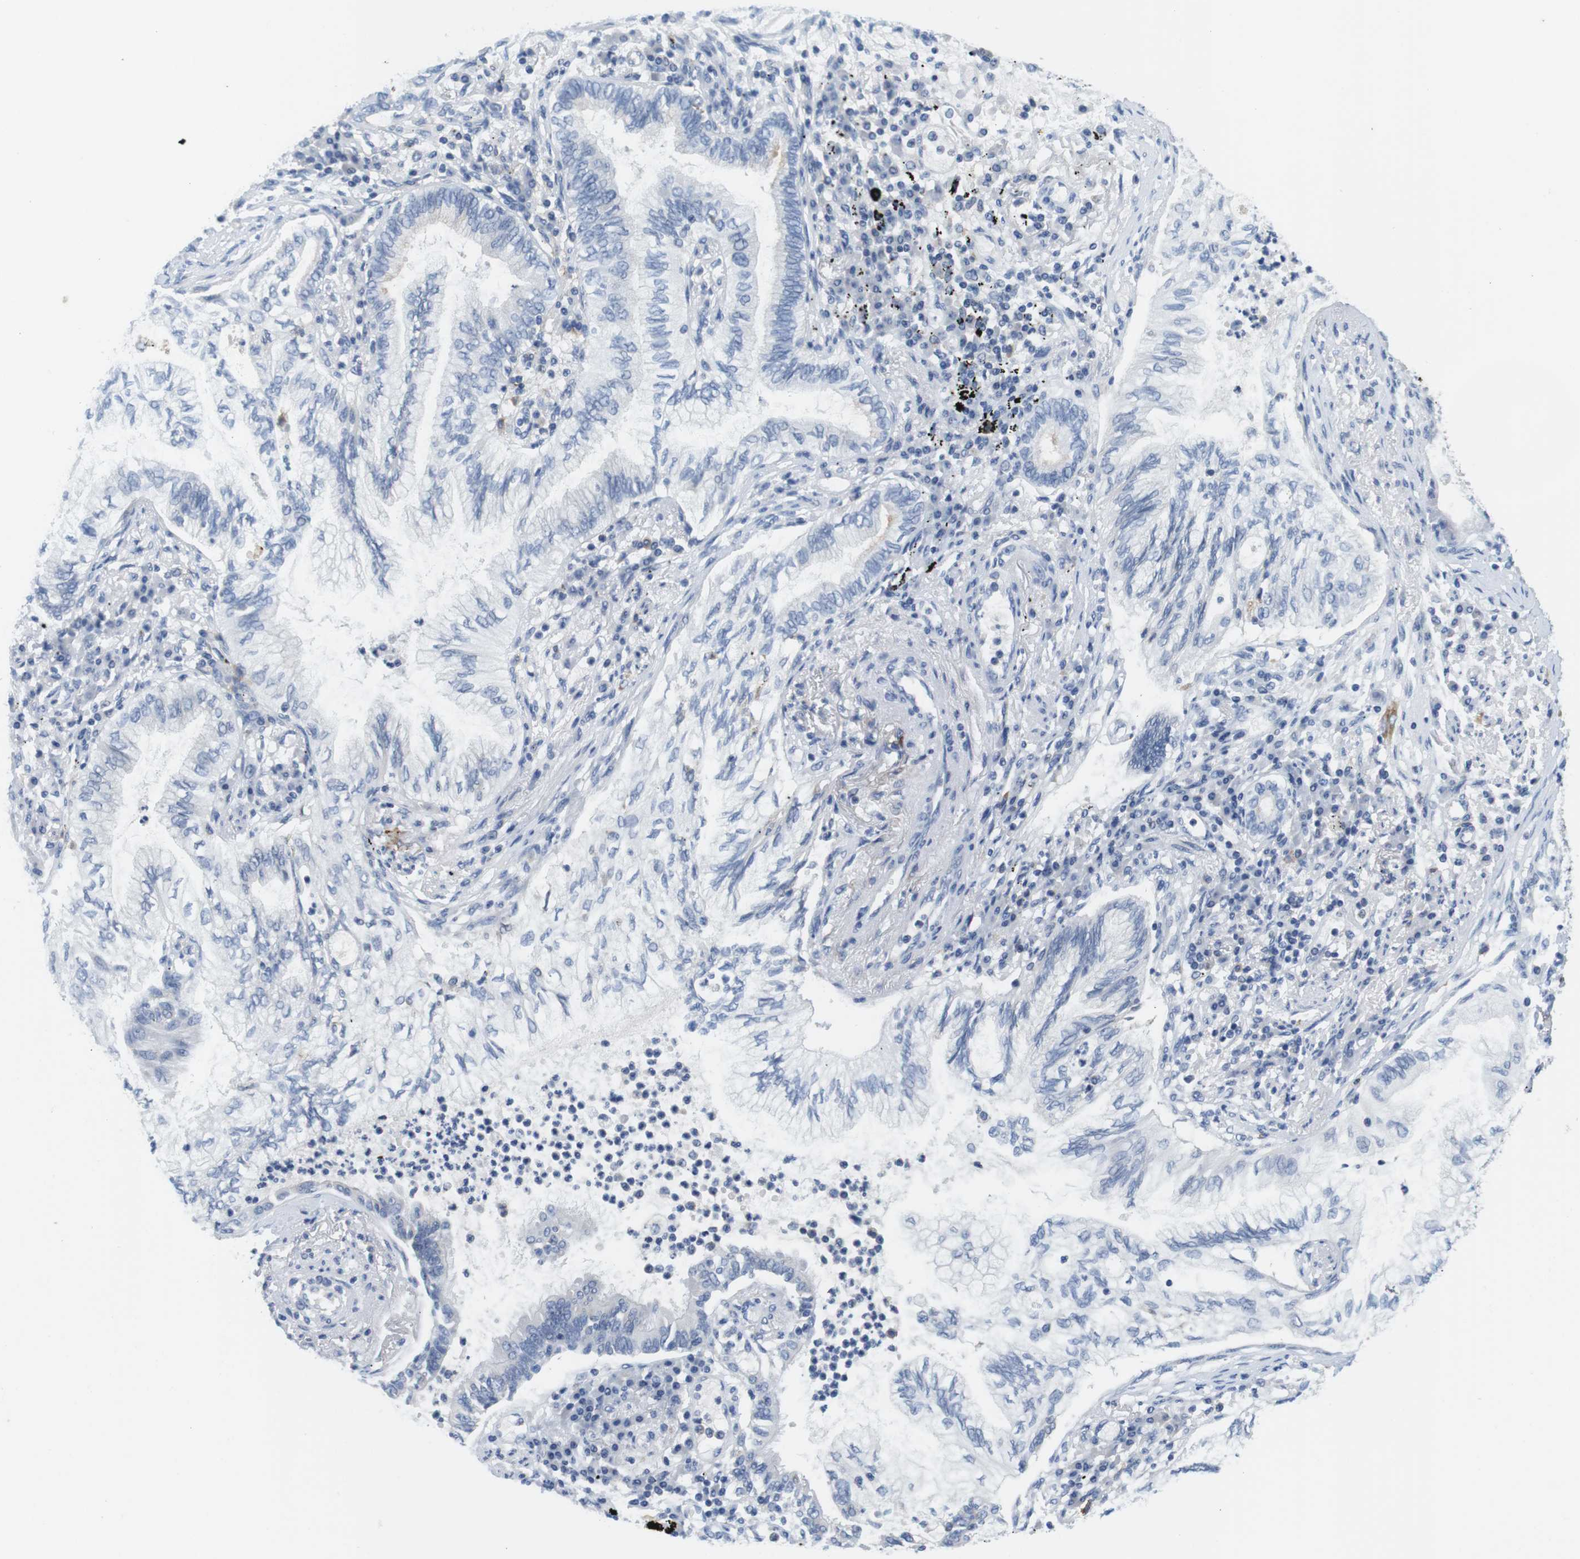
{"staining": {"intensity": "negative", "quantity": "none", "location": "none"}, "tissue": "lung cancer", "cell_type": "Tumor cells", "image_type": "cancer", "snomed": [{"axis": "morphology", "description": "Normal tissue, NOS"}, {"axis": "morphology", "description": "Adenocarcinoma, NOS"}, {"axis": "topography", "description": "Bronchus"}, {"axis": "topography", "description": "Lung"}], "caption": "There is no significant positivity in tumor cells of lung adenocarcinoma.", "gene": "CNGA2", "patient": {"sex": "female", "age": 70}}